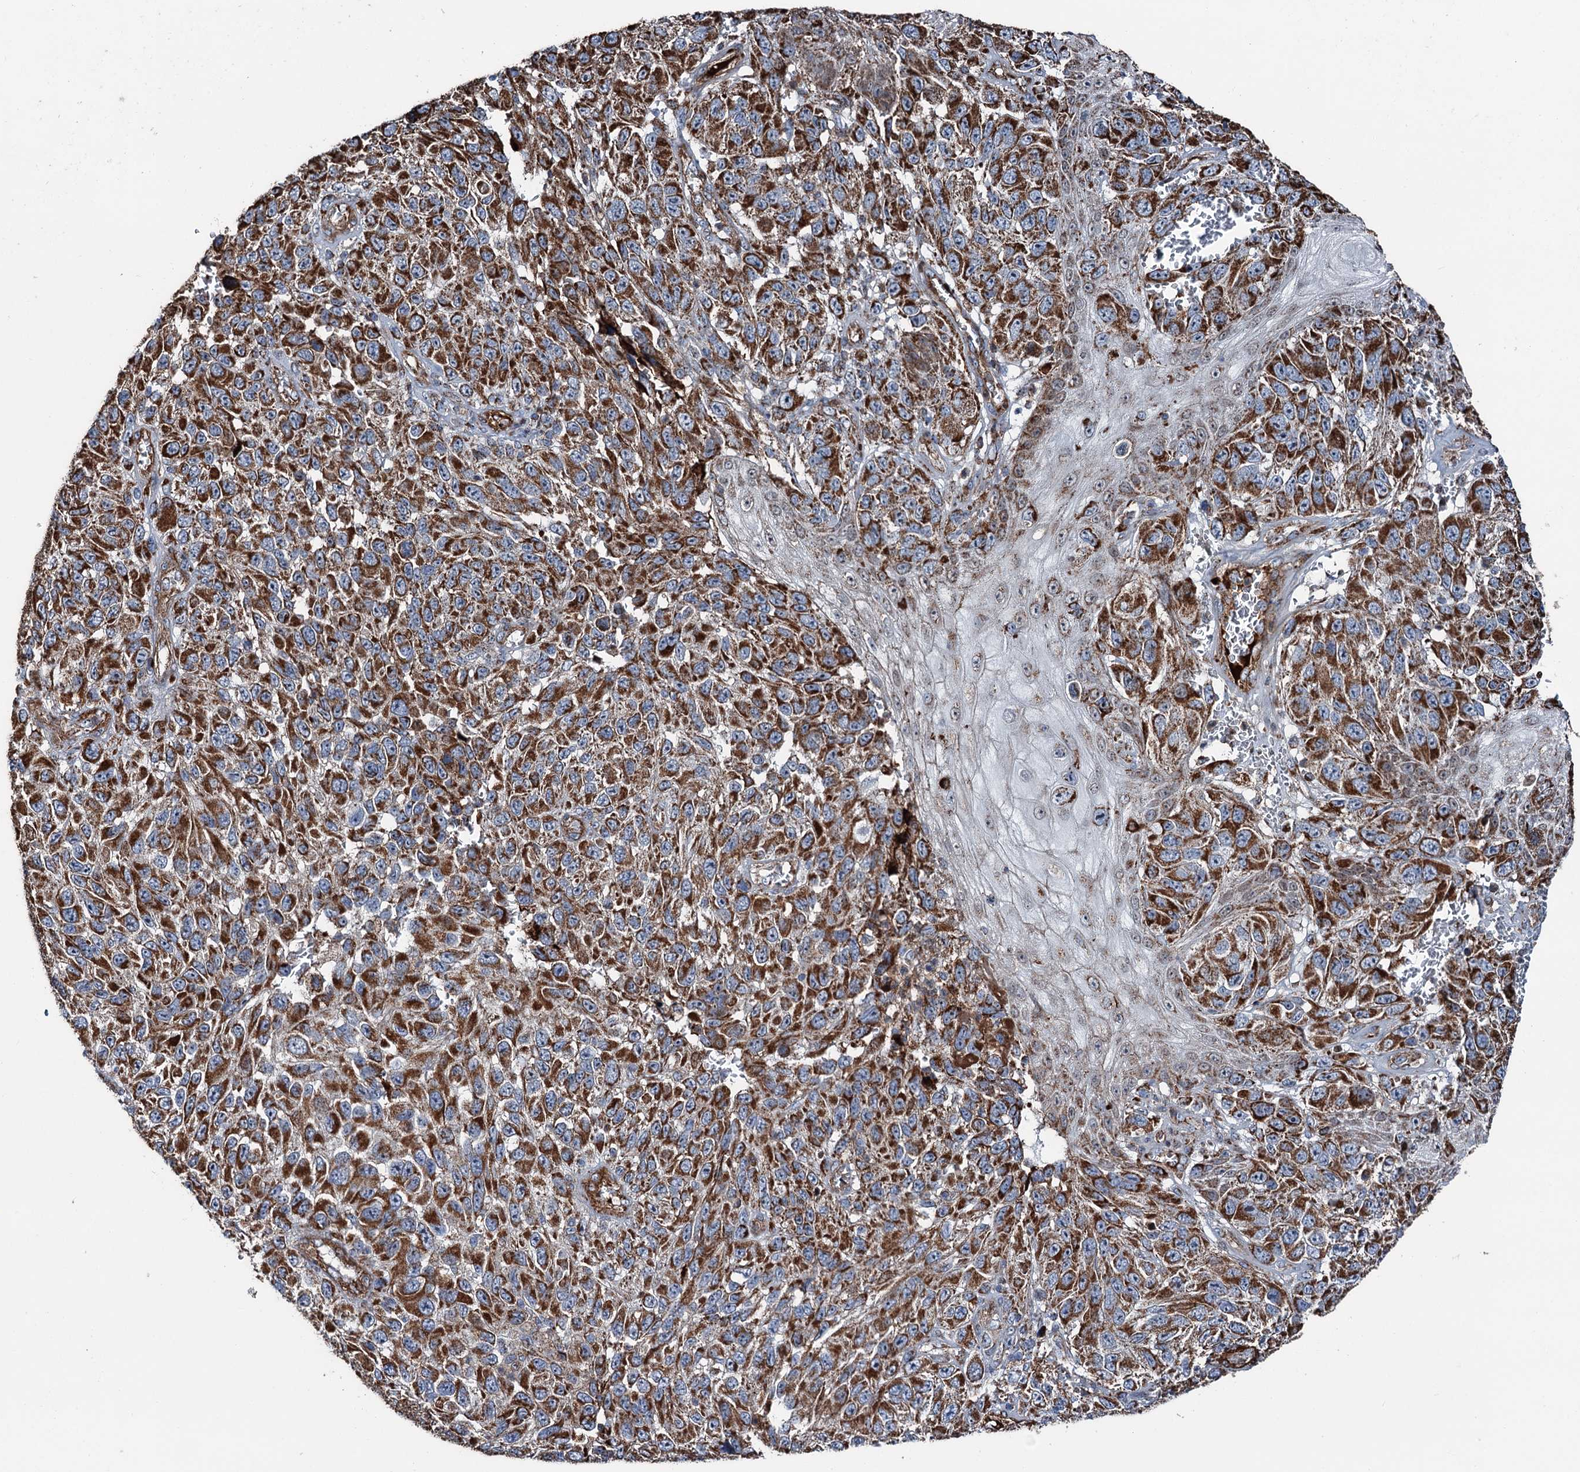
{"staining": {"intensity": "strong", "quantity": ">75%", "location": "cytoplasmic/membranous"}, "tissue": "melanoma", "cell_type": "Tumor cells", "image_type": "cancer", "snomed": [{"axis": "morphology", "description": "Normal tissue, NOS"}, {"axis": "morphology", "description": "Malignant melanoma, NOS"}, {"axis": "topography", "description": "Skin"}], "caption": "Protein positivity by immunohistochemistry exhibits strong cytoplasmic/membranous expression in about >75% of tumor cells in melanoma.", "gene": "DDIAS", "patient": {"sex": "female", "age": 96}}